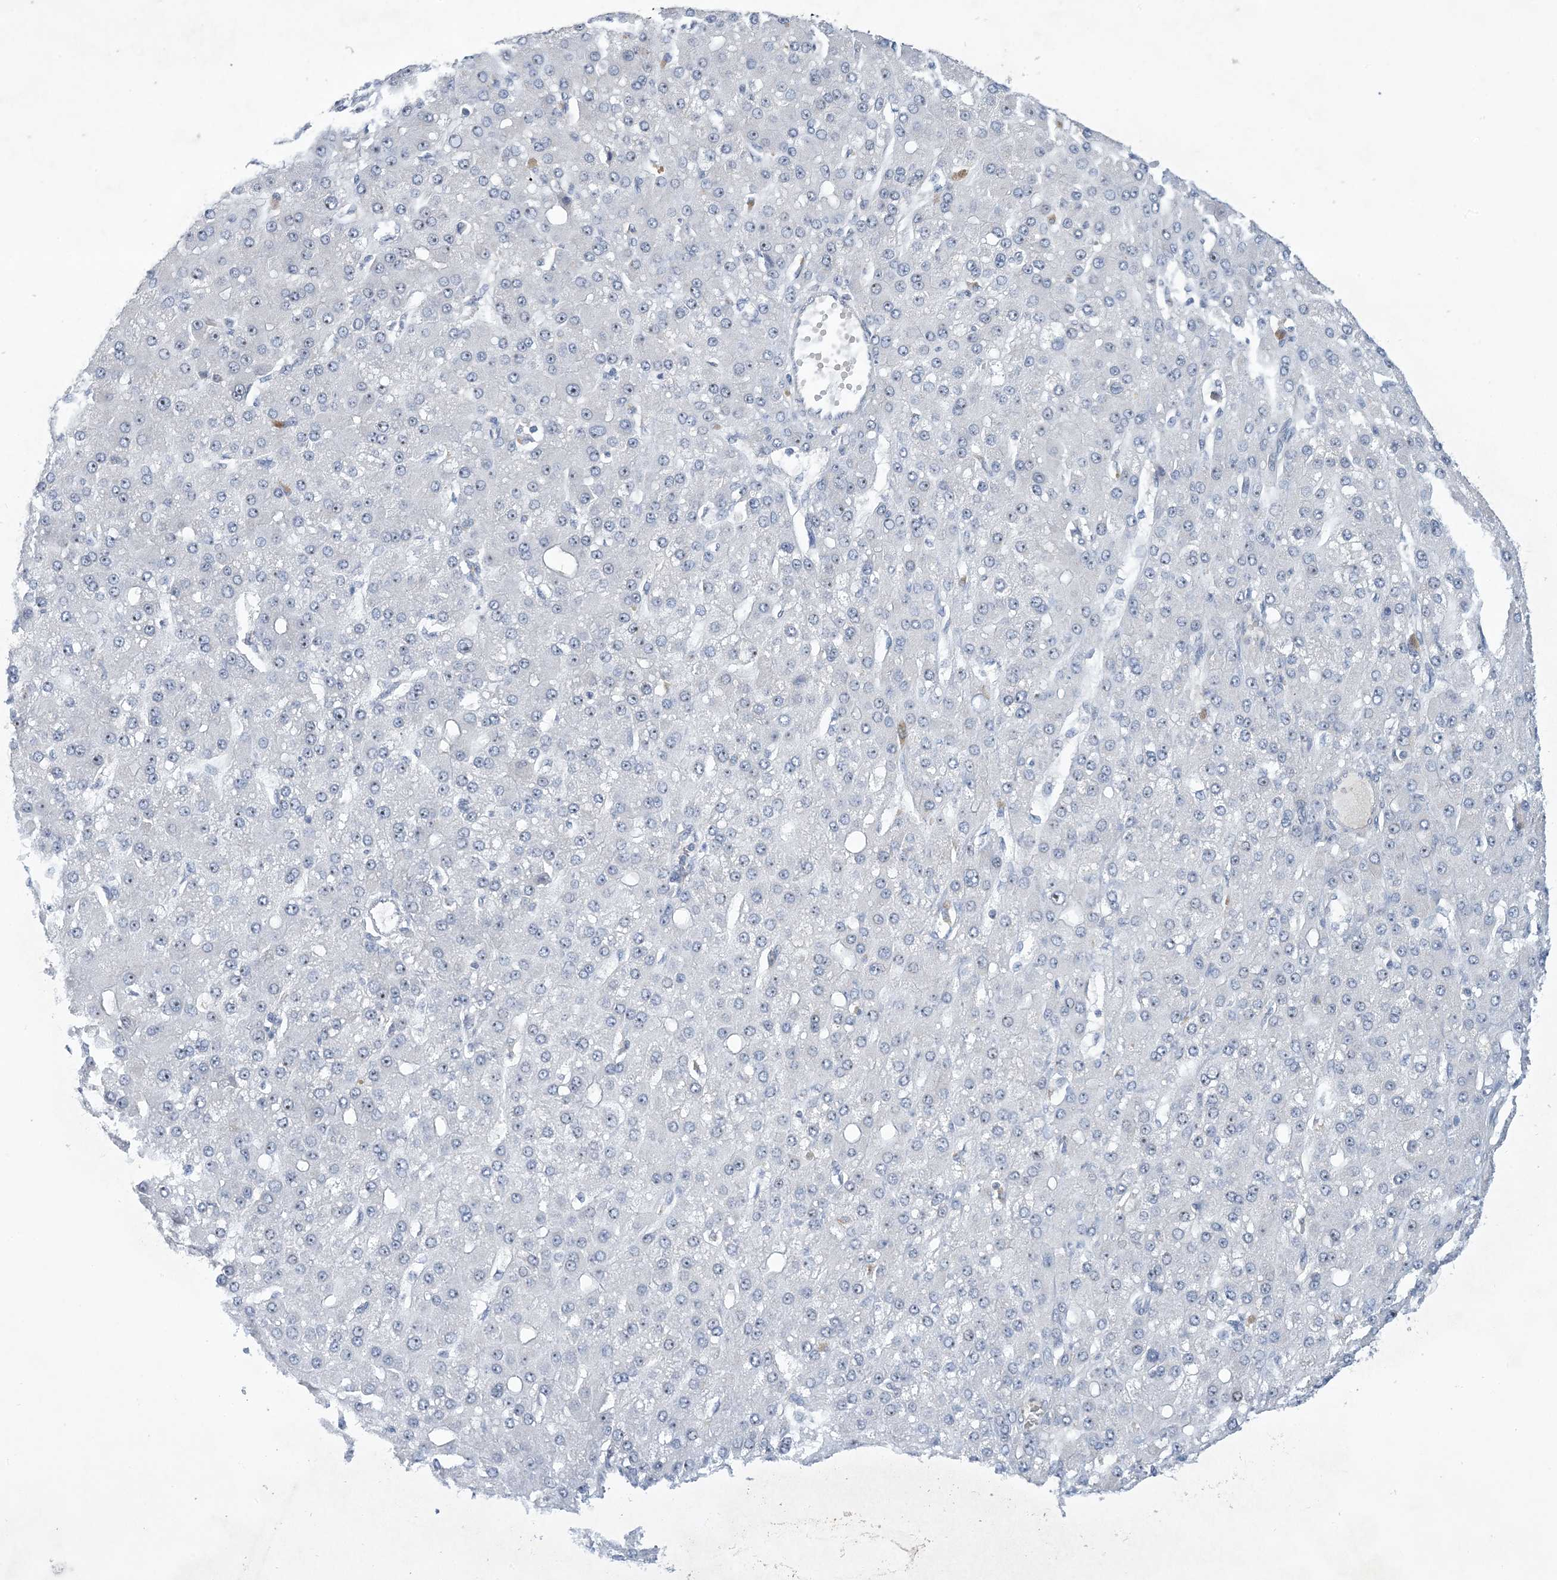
{"staining": {"intensity": "negative", "quantity": "none", "location": "none"}, "tissue": "liver cancer", "cell_type": "Tumor cells", "image_type": "cancer", "snomed": [{"axis": "morphology", "description": "Carcinoma, Hepatocellular, NOS"}, {"axis": "topography", "description": "Liver"}], "caption": "Hepatocellular carcinoma (liver) was stained to show a protein in brown. There is no significant expression in tumor cells.", "gene": "UBE2E1", "patient": {"sex": "male", "age": 67}}